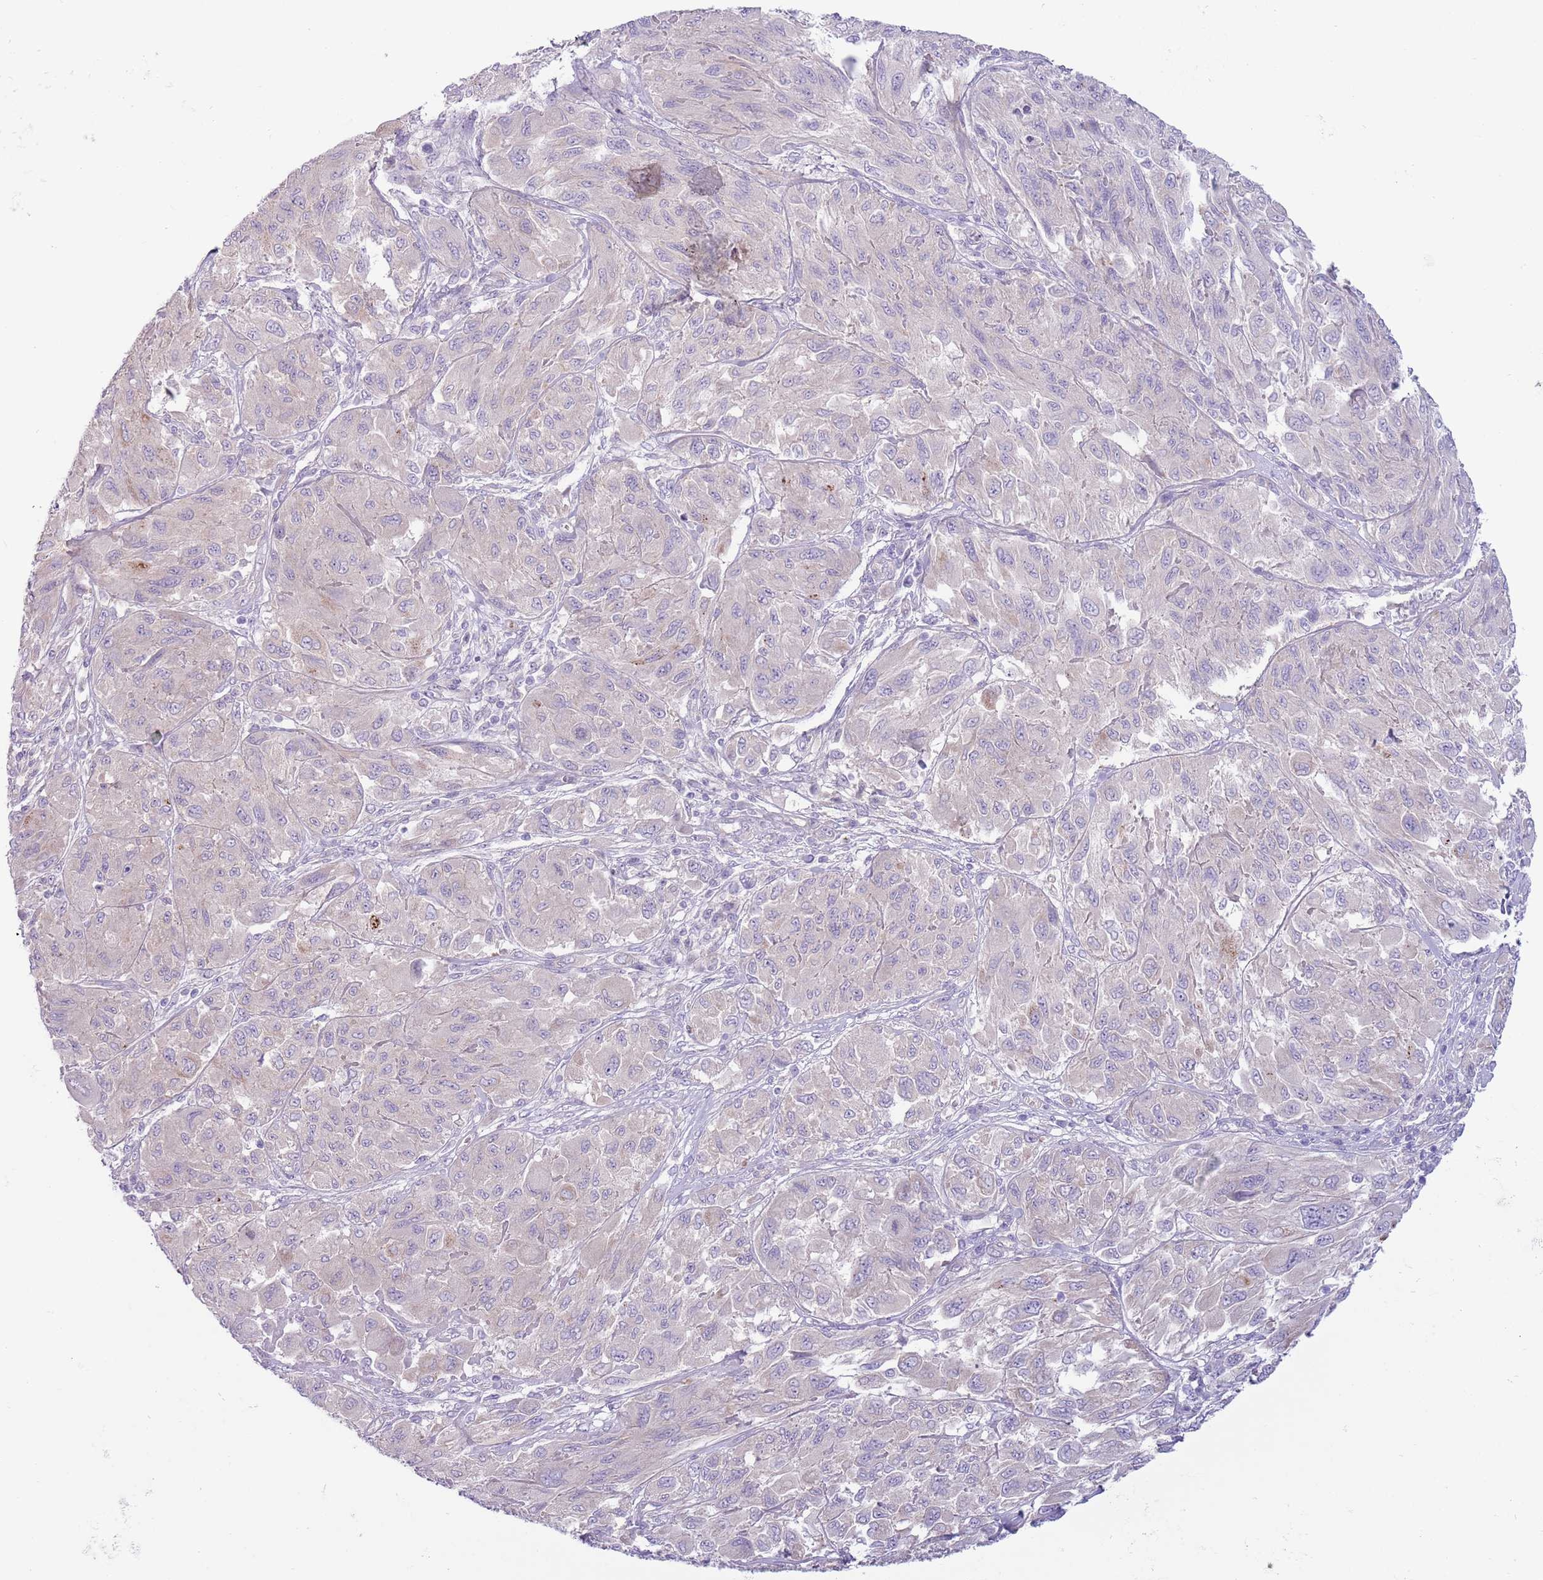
{"staining": {"intensity": "negative", "quantity": "none", "location": "none"}, "tissue": "melanoma", "cell_type": "Tumor cells", "image_type": "cancer", "snomed": [{"axis": "morphology", "description": "Malignant melanoma, NOS"}, {"axis": "topography", "description": "Skin"}], "caption": "Human melanoma stained for a protein using immunohistochemistry displays no expression in tumor cells.", "gene": "CFH", "patient": {"sex": "female", "age": 91}}